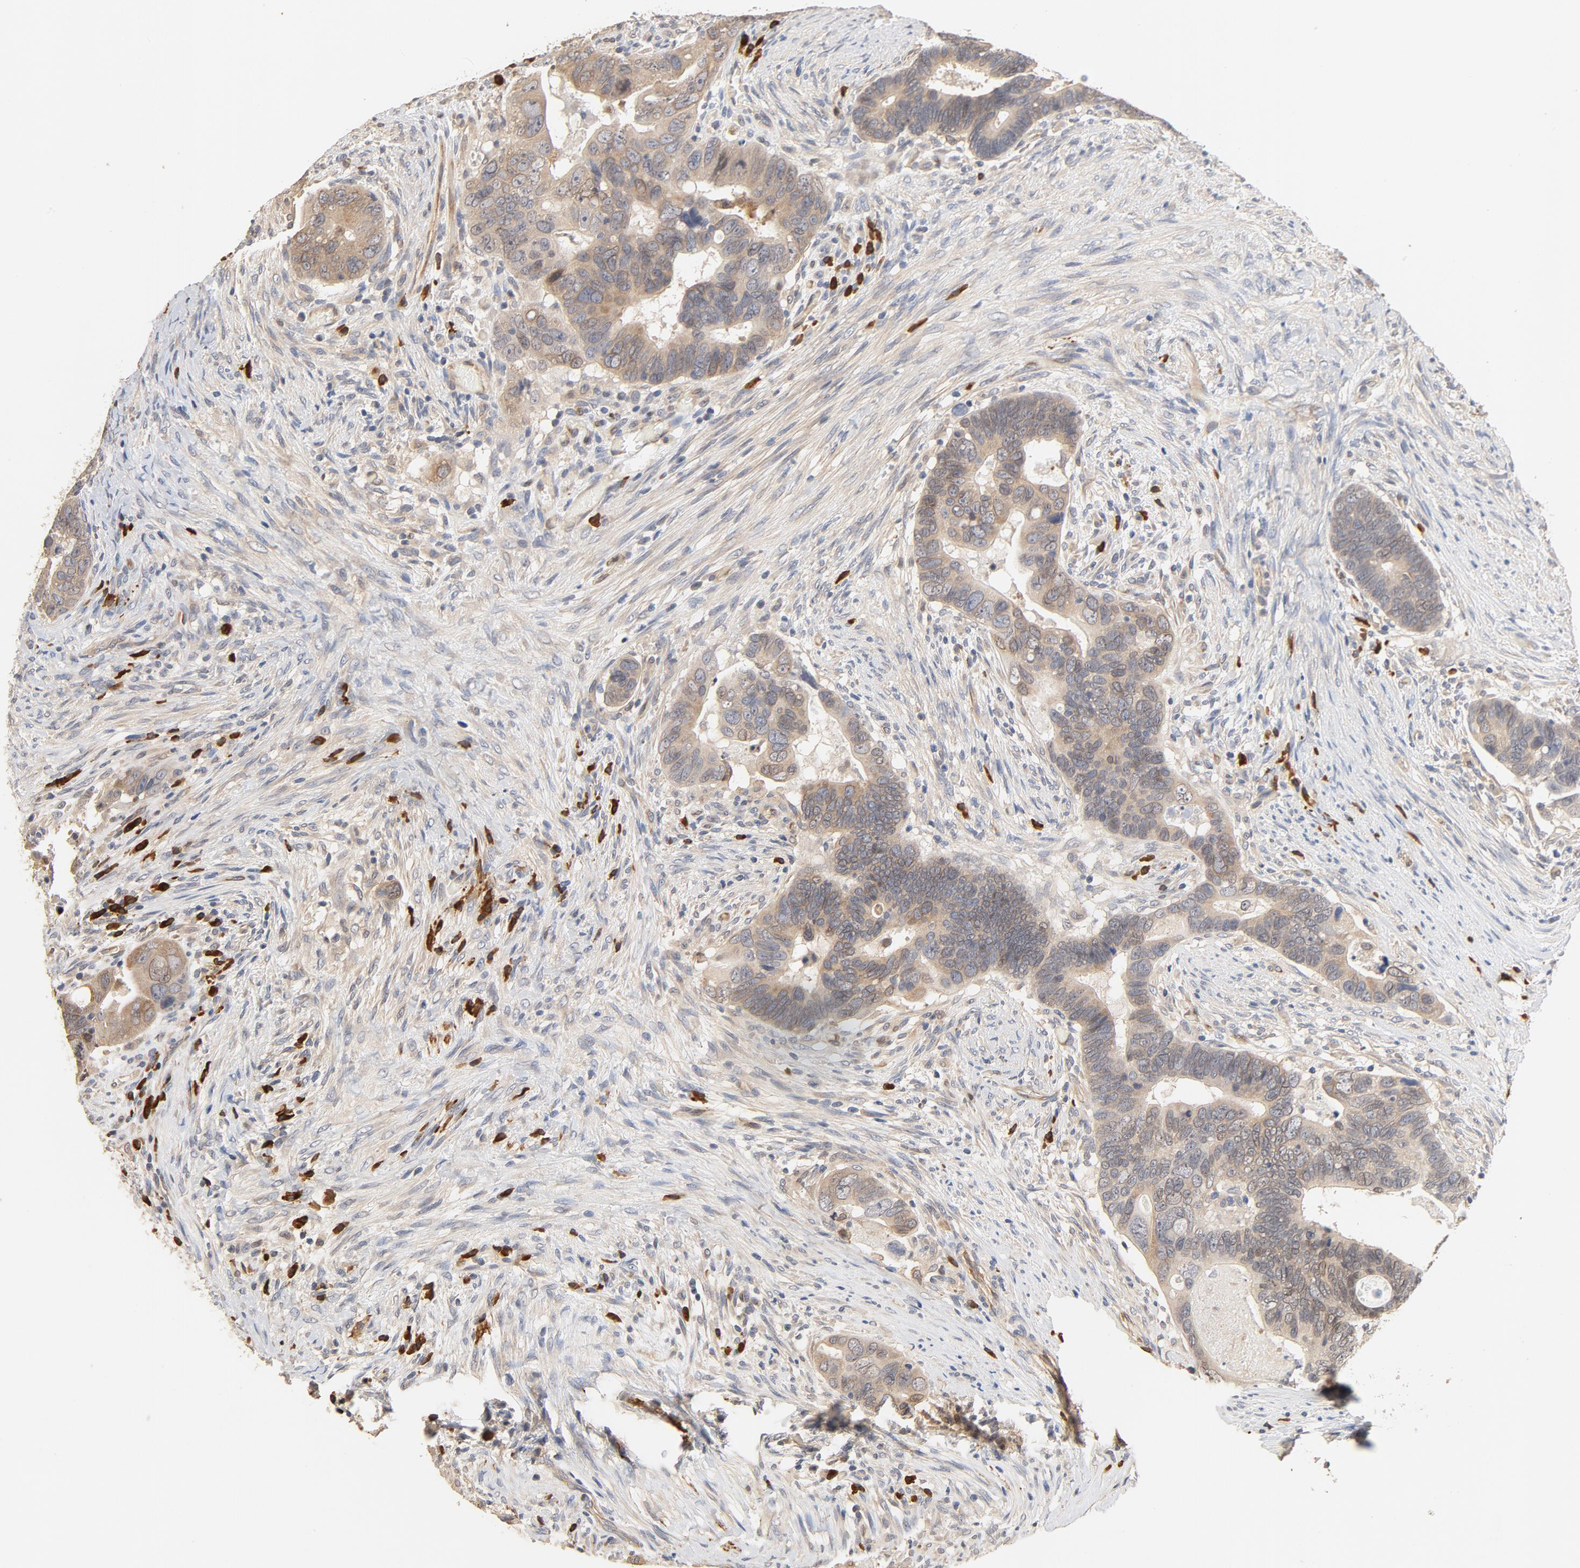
{"staining": {"intensity": "weak", "quantity": ">75%", "location": "cytoplasmic/membranous"}, "tissue": "colorectal cancer", "cell_type": "Tumor cells", "image_type": "cancer", "snomed": [{"axis": "morphology", "description": "Adenocarcinoma, NOS"}, {"axis": "topography", "description": "Rectum"}], "caption": "Colorectal cancer (adenocarcinoma) was stained to show a protein in brown. There is low levels of weak cytoplasmic/membranous staining in approximately >75% of tumor cells. (IHC, brightfield microscopy, high magnification).", "gene": "UBE2J1", "patient": {"sex": "male", "age": 53}}